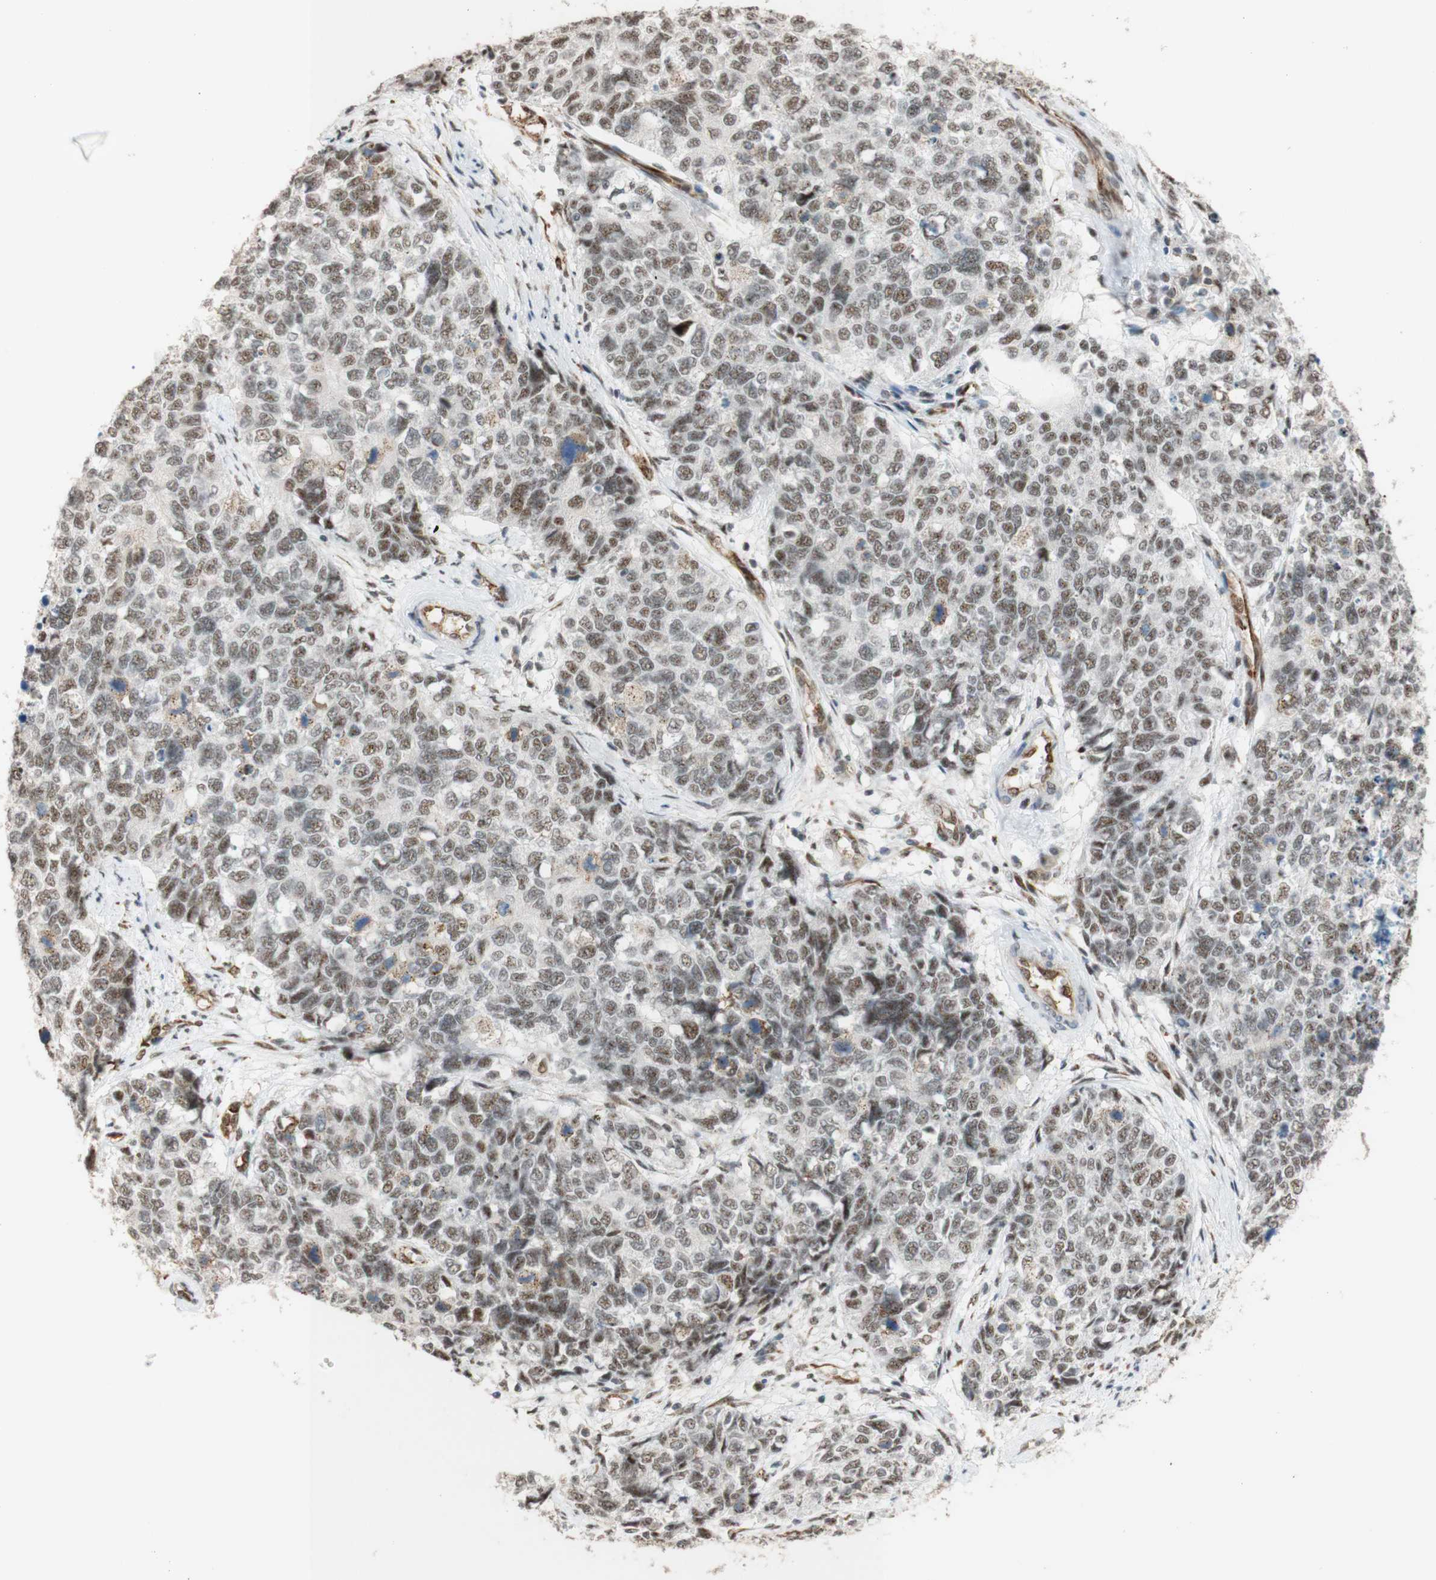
{"staining": {"intensity": "weak", "quantity": ">75%", "location": "nuclear"}, "tissue": "cervical cancer", "cell_type": "Tumor cells", "image_type": "cancer", "snomed": [{"axis": "morphology", "description": "Squamous cell carcinoma, NOS"}, {"axis": "topography", "description": "Cervix"}], "caption": "Cervical squamous cell carcinoma was stained to show a protein in brown. There is low levels of weak nuclear expression in approximately >75% of tumor cells. (Brightfield microscopy of DAB IHC at high magnification).", "gene": "SAP18", "patient": {"sex": "female", "age": 63}}